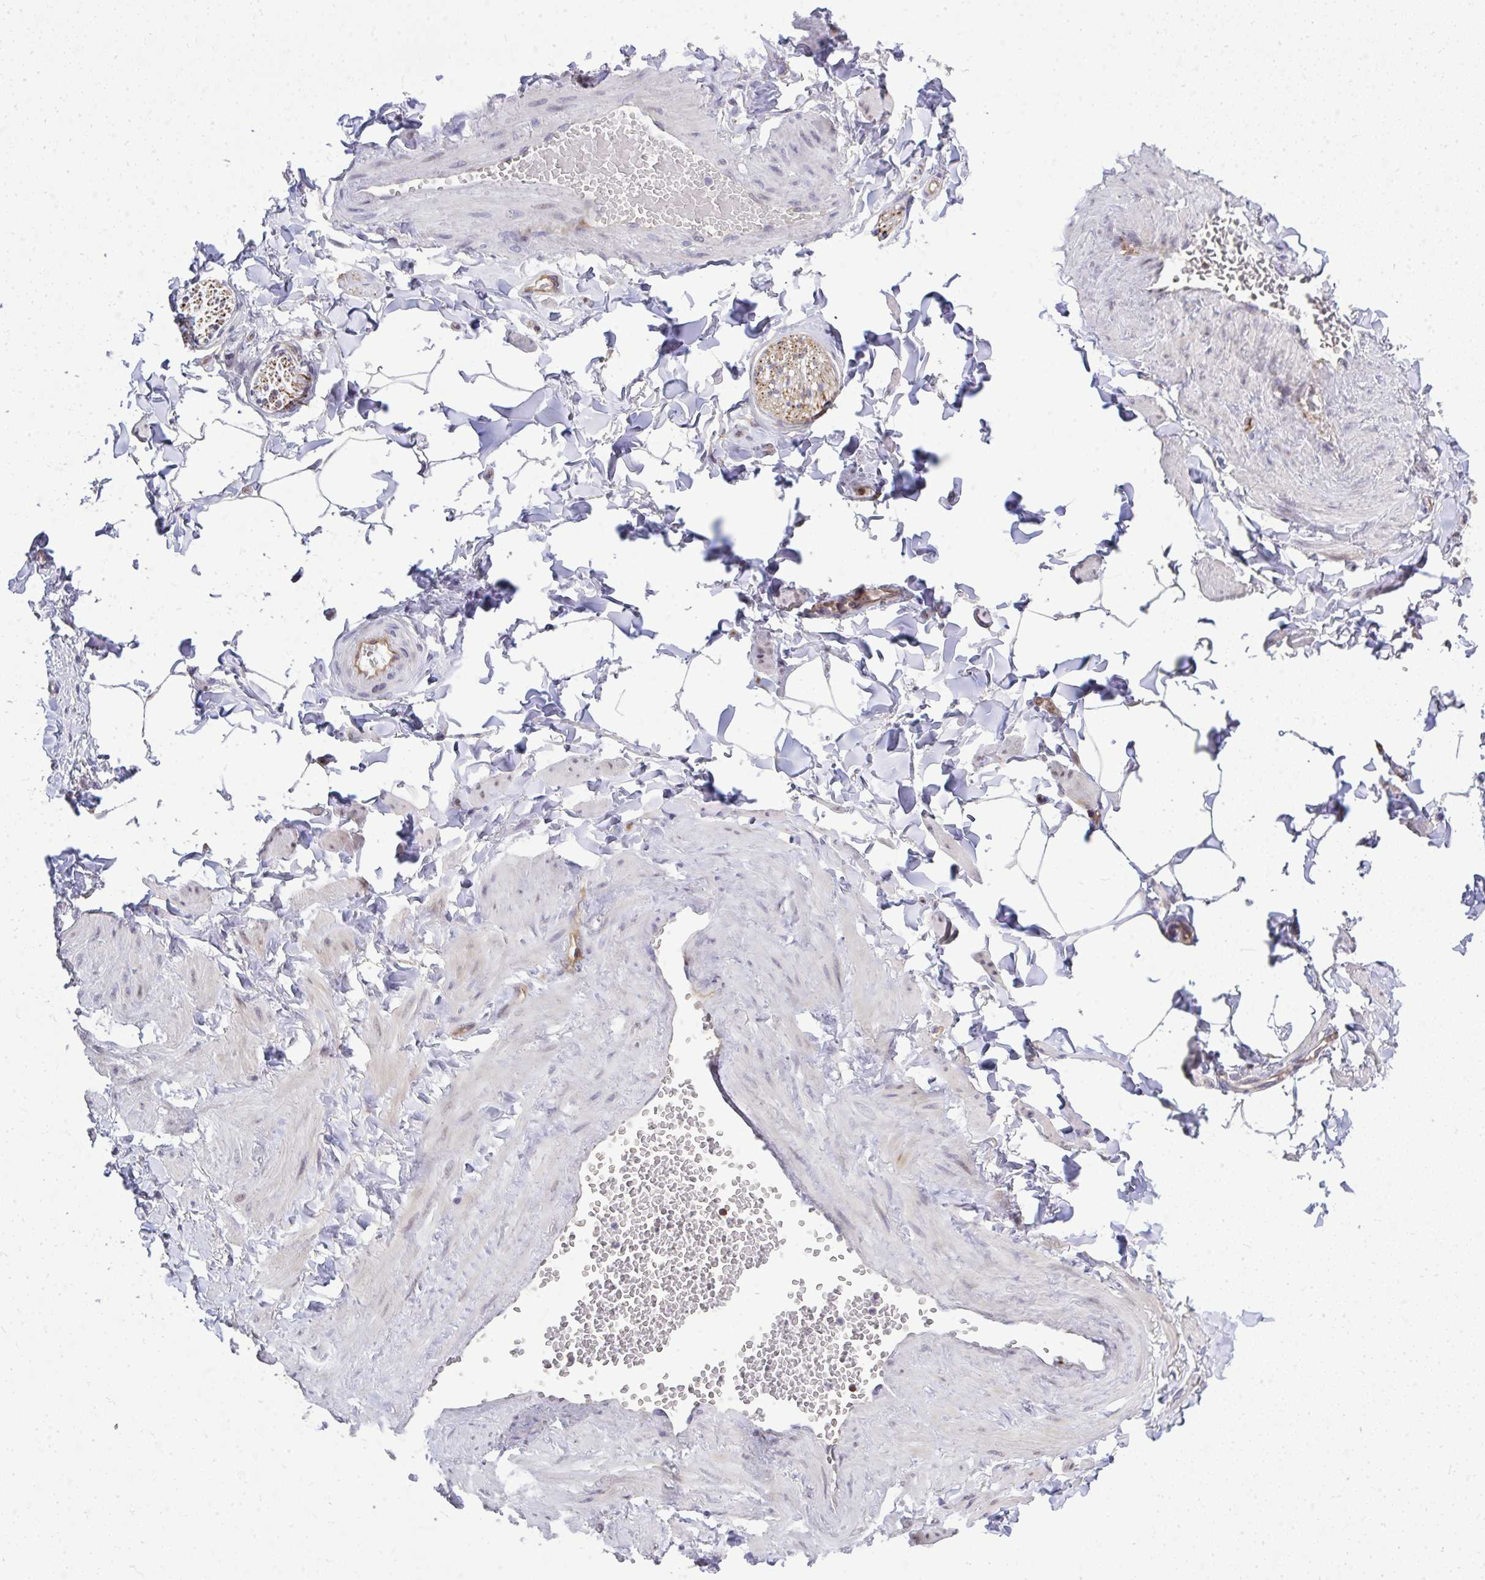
{"staining": {"intensity": "negative", "quantity": "none", "location": "none"}, "tissue": "adipose tissue", "cell_type": "Adipocytes", "image_type": "normal", "snomed": [{"axis": "morphology", "description": "Normal tissue, NOS"}, {"axis": "topography", "description": "Epididymis"}, {"axis": "topography", "description": "Peripheral nerve tissue"}], "caption": "IHC of normal human adipose tissue reveals no positivity in adipocytes.", "gene": "FOXN3", "patient": {"sex": "male", "age": 32}}